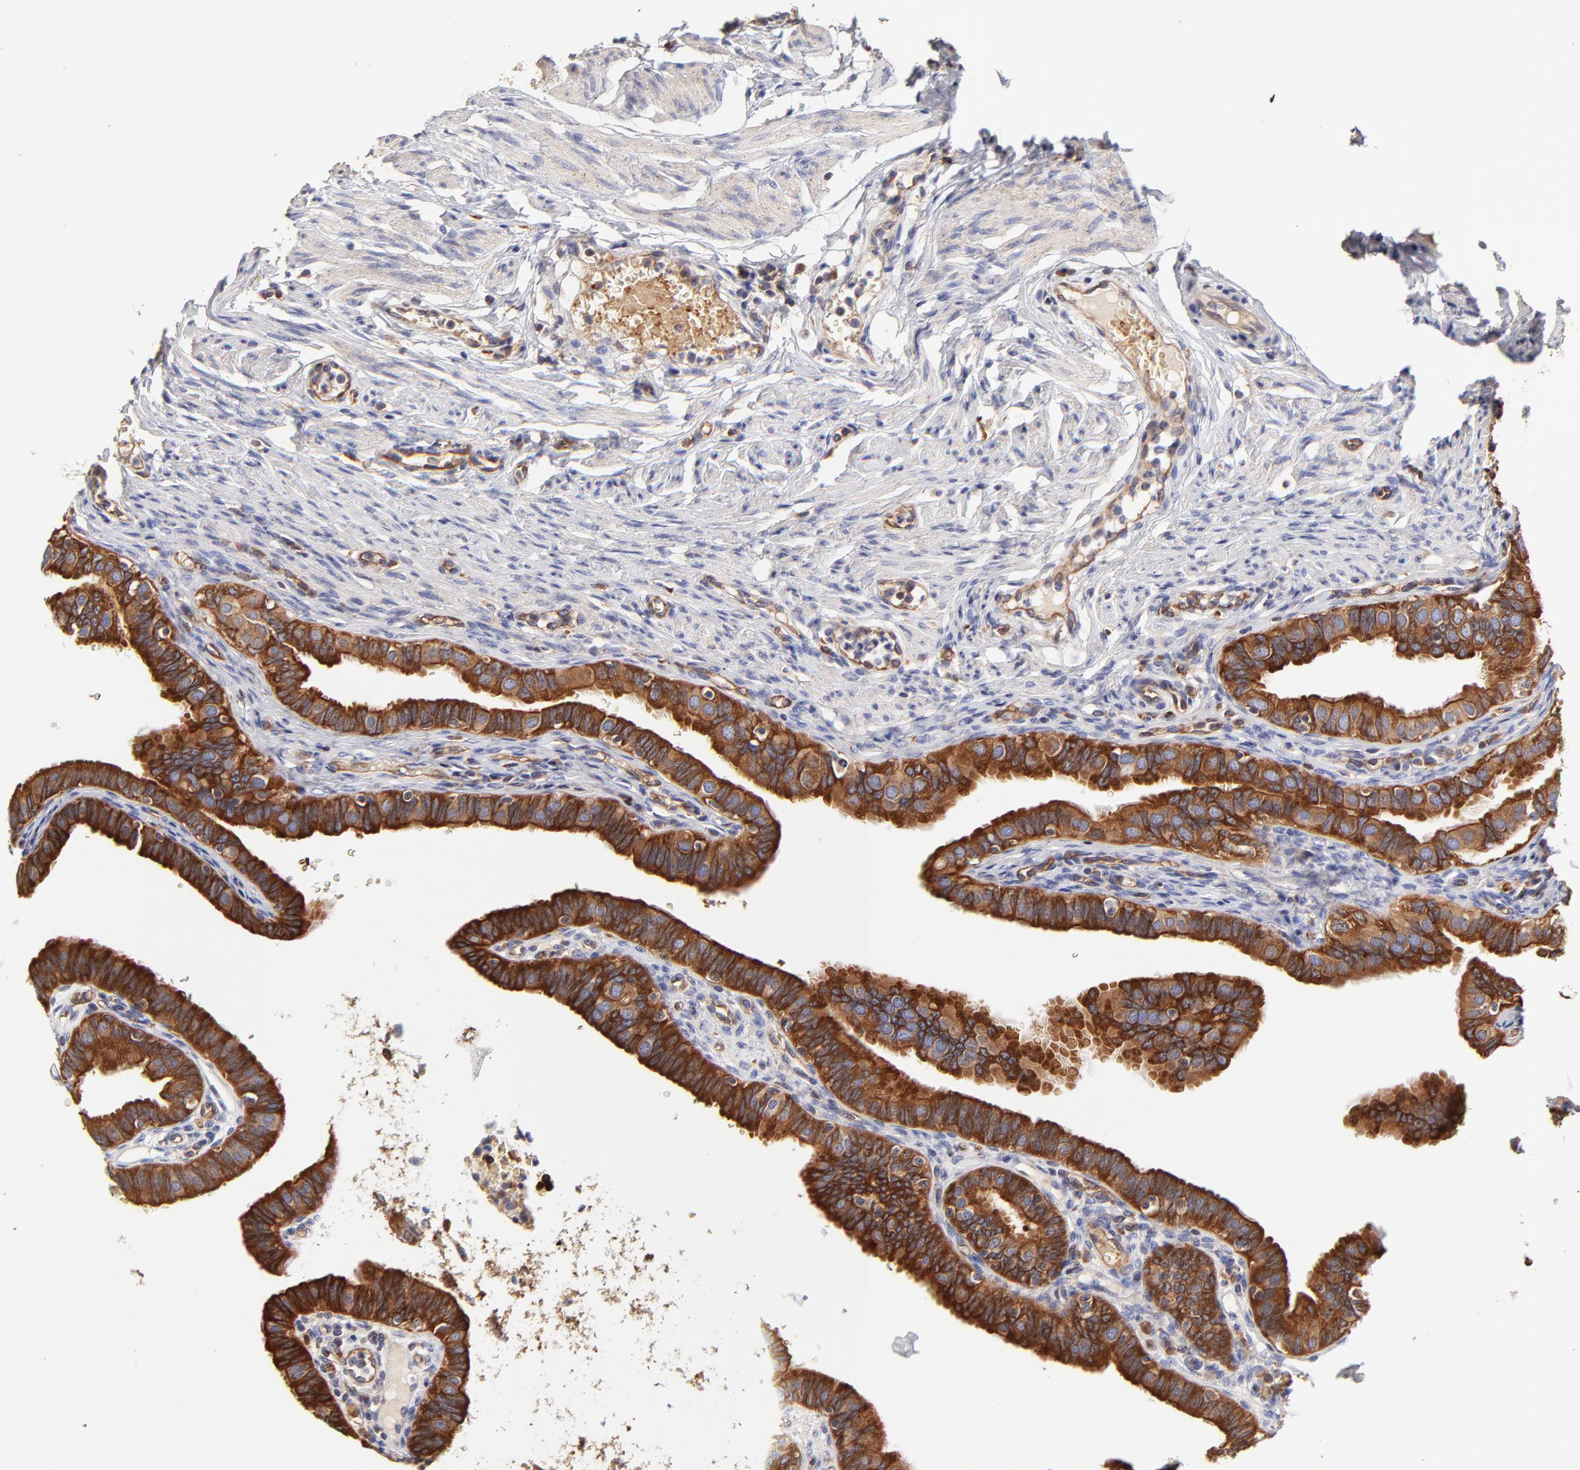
{"staining": {"intensity": "strong", "quantity": ">75%", "location": "cytoplasmic/membranous"}, "tissue": "fallopian tube", "cell_type": "Glandular cells", "image_type": "normal", "snomed": [{"axis": "morphology", "description": "Normal tissue, NOS"}, {"axis": "topography", "description": "Fallopian tube"}, {"axis": "topography", "description": "Ovary"}], "caption": "Glandular cells show high levels of strong cytoplasmic/membranous staining in approximately >75% of cells in unremarkable fallopian tube. Immunohistochemistry stains the protein of interest in brown and the nuclei are stained blue.", "gene": "CD2AP", "patient": {"sex": "female", "age": 51}}